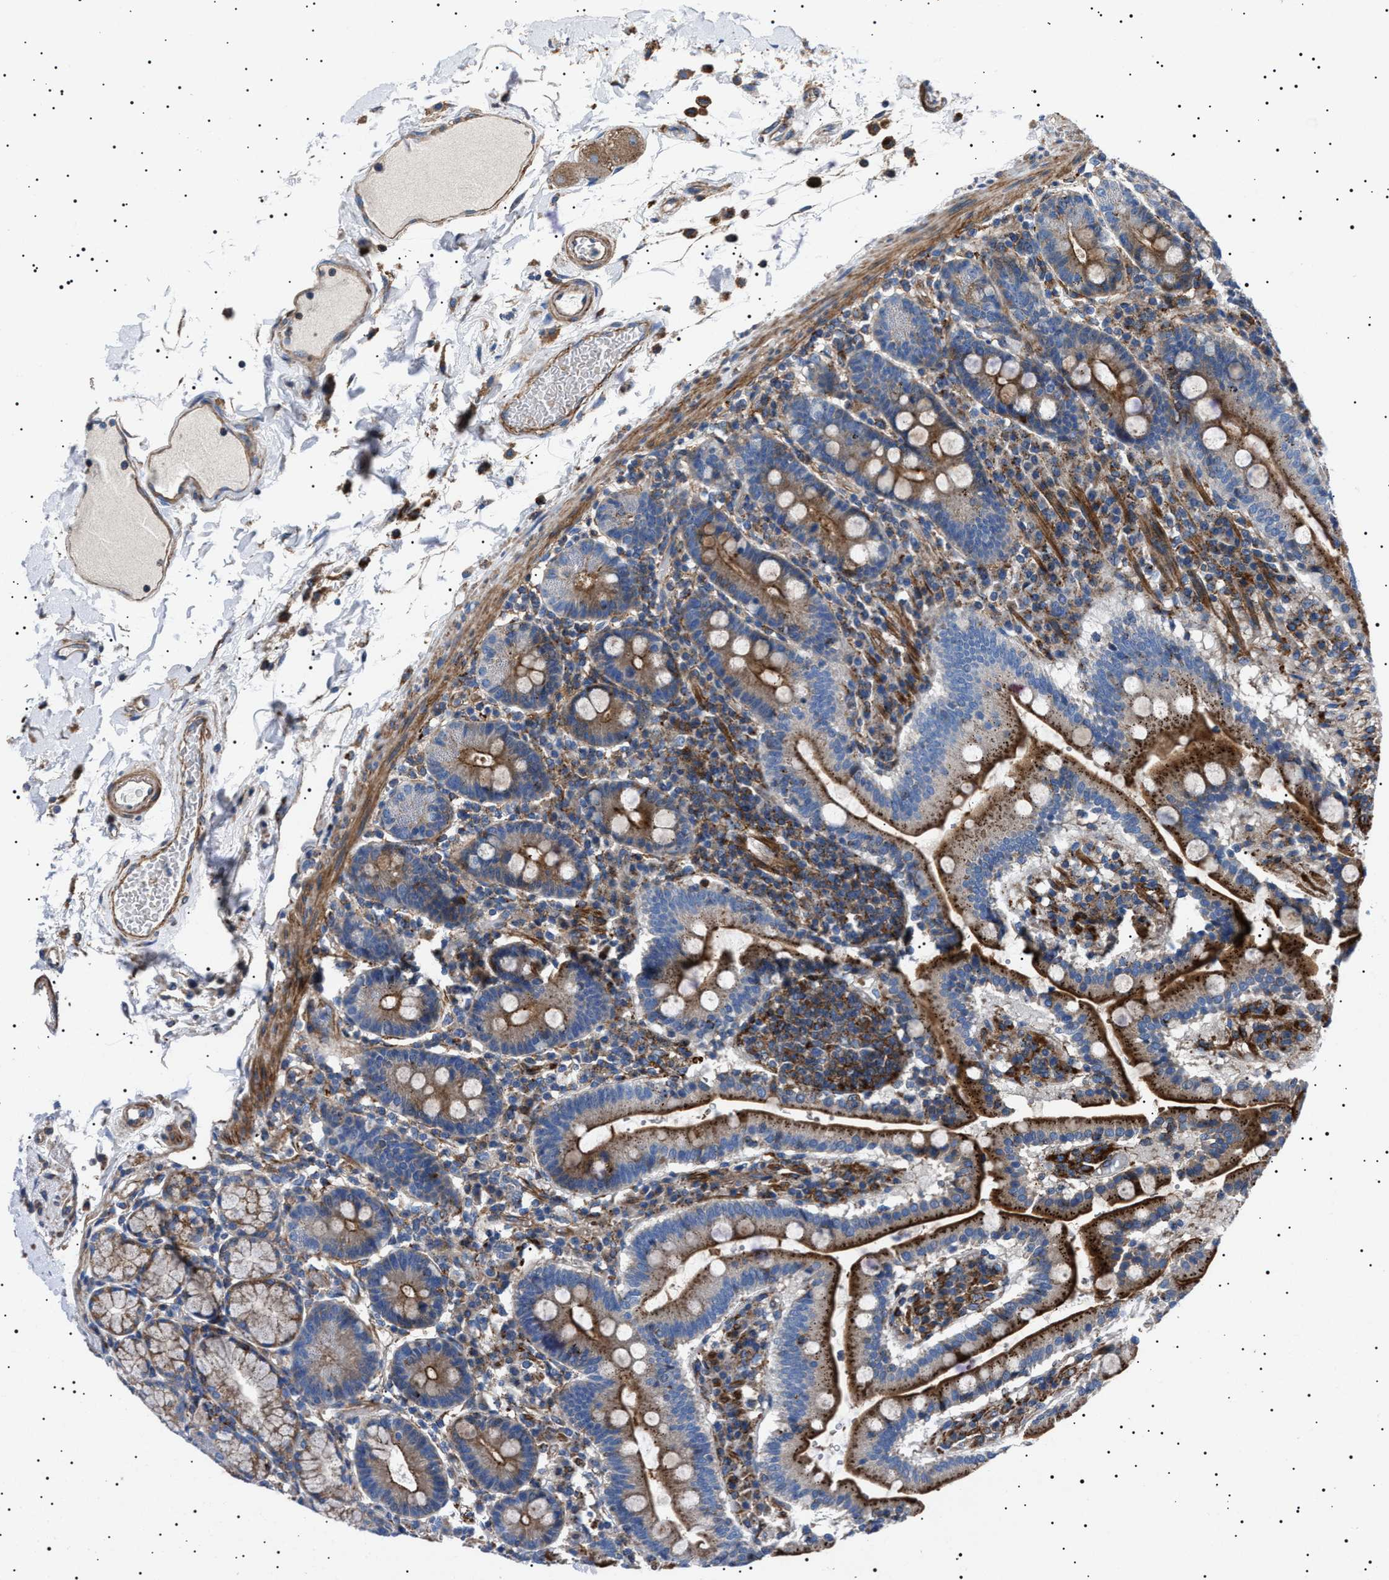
{"staining": {"intensity": "strong", "quantity": ">75%", "location": "cytoplasmic/membranous"}, "tissue": "duodenum", "cell_type": "Glandular cells", "image_type": "normal", "snomed": [{"axis": "morphology", "description": "Normal tissue, NOS"}, {"axis": "topography", "description": "Small intestine, NOS"}], "caption": "Glandular cells show high levels of strong cytoplasmic/membranous positivity in approximately >75% of cells in unremarkable duodenum.", "gene": "NEU1", "patient": {"sex": "female", "age": 71}}